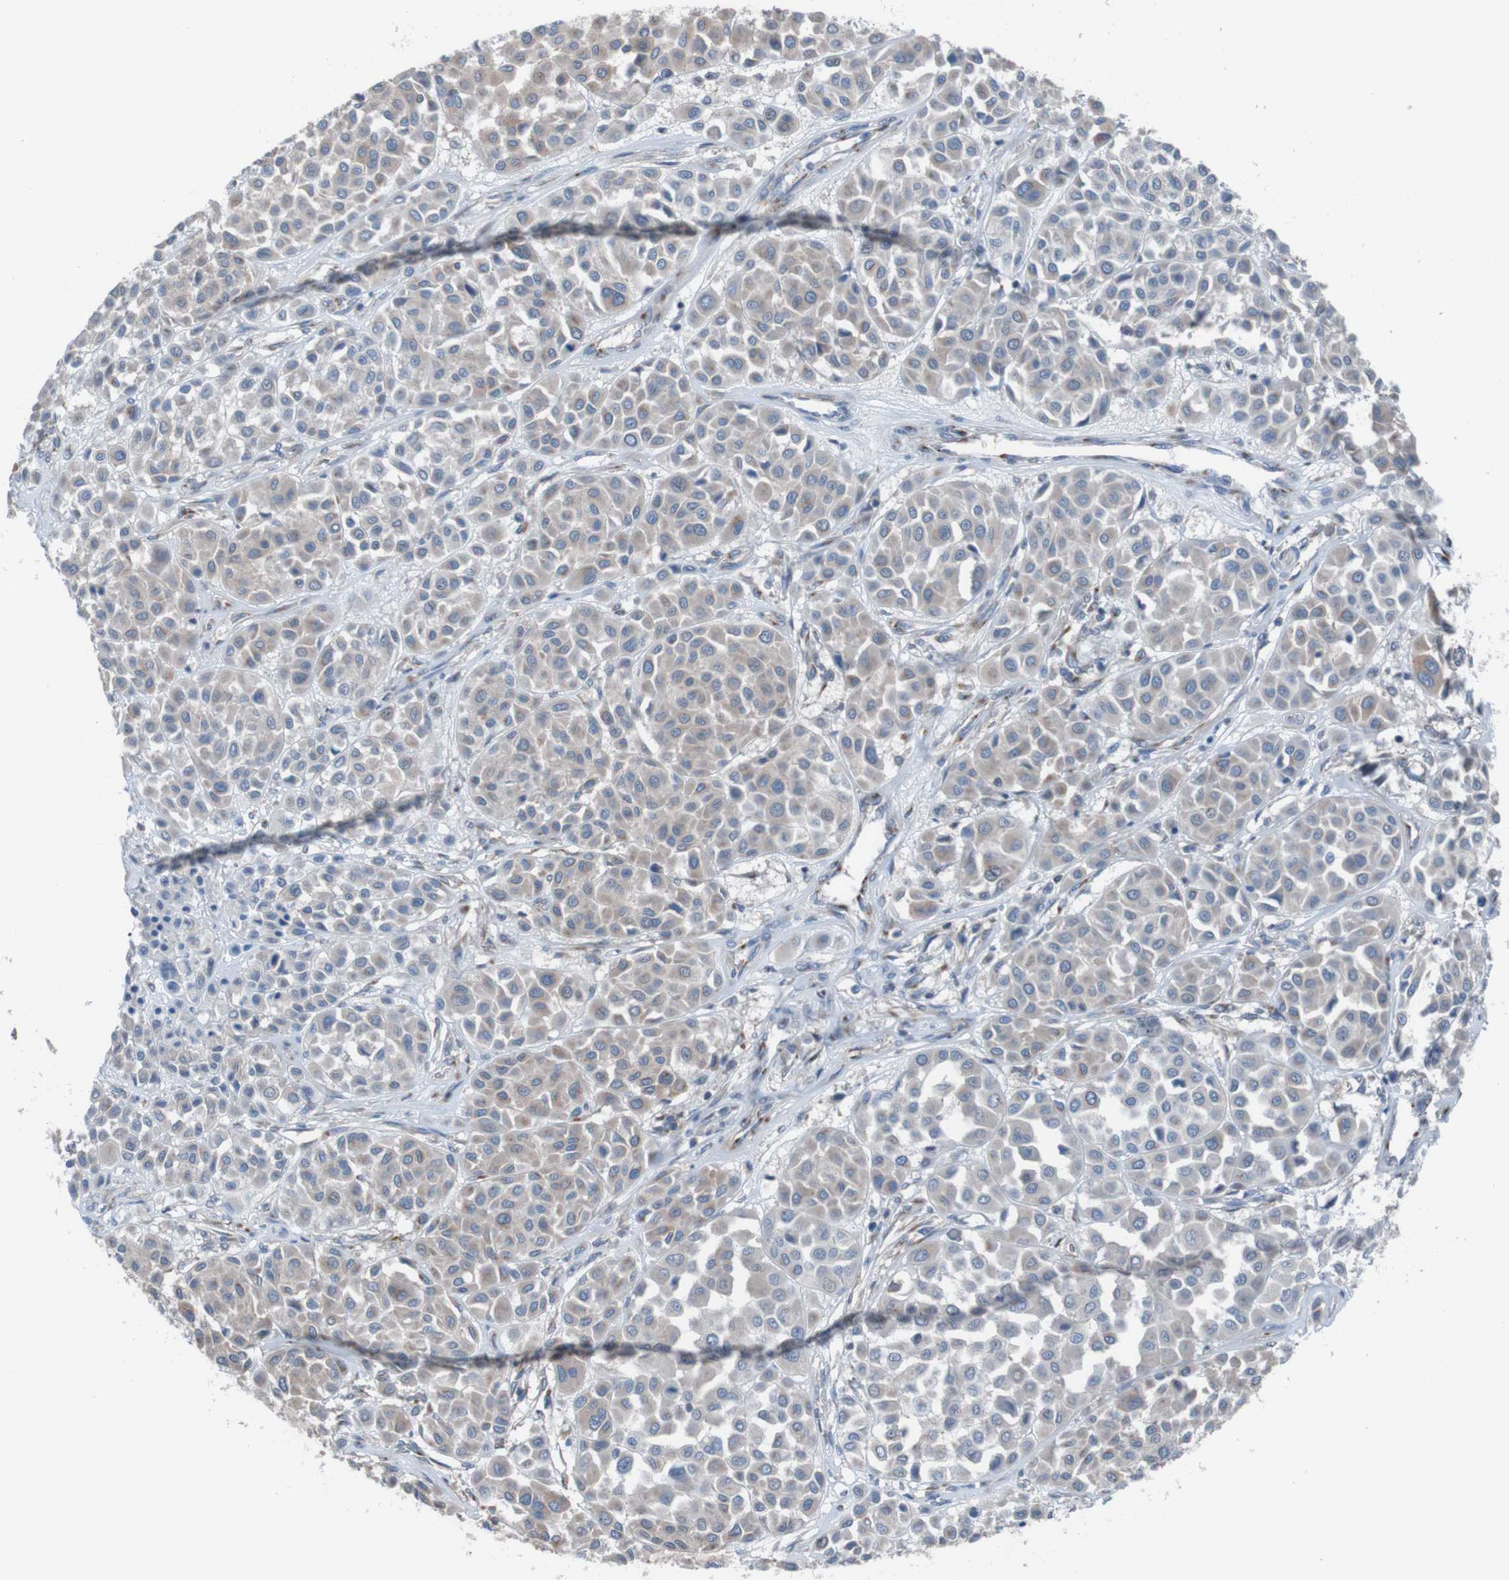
{"staining": {"intensity": "weak", "quantity": "<25%", "location": "cytoplasmic/membranous"}, "tissue": "melanoma", "cell_type": "Tumor cells", "image_type": "cancer", "snomed": [{"axis": "morphology", "description": "Malignant melanoma, Metastatic site"}, {"axis": "topography", "description": "Soft tissue"}], "caption": "This image is of malignant melanoma (metastatic site) stained with immunohistochemistry (IHC) to label a protein in brown with the nuclei are counter-stained blue. There is no staining in tumor cells.", "gene": "MINAR1", "patient": {"sex": "male", "age": 41}}